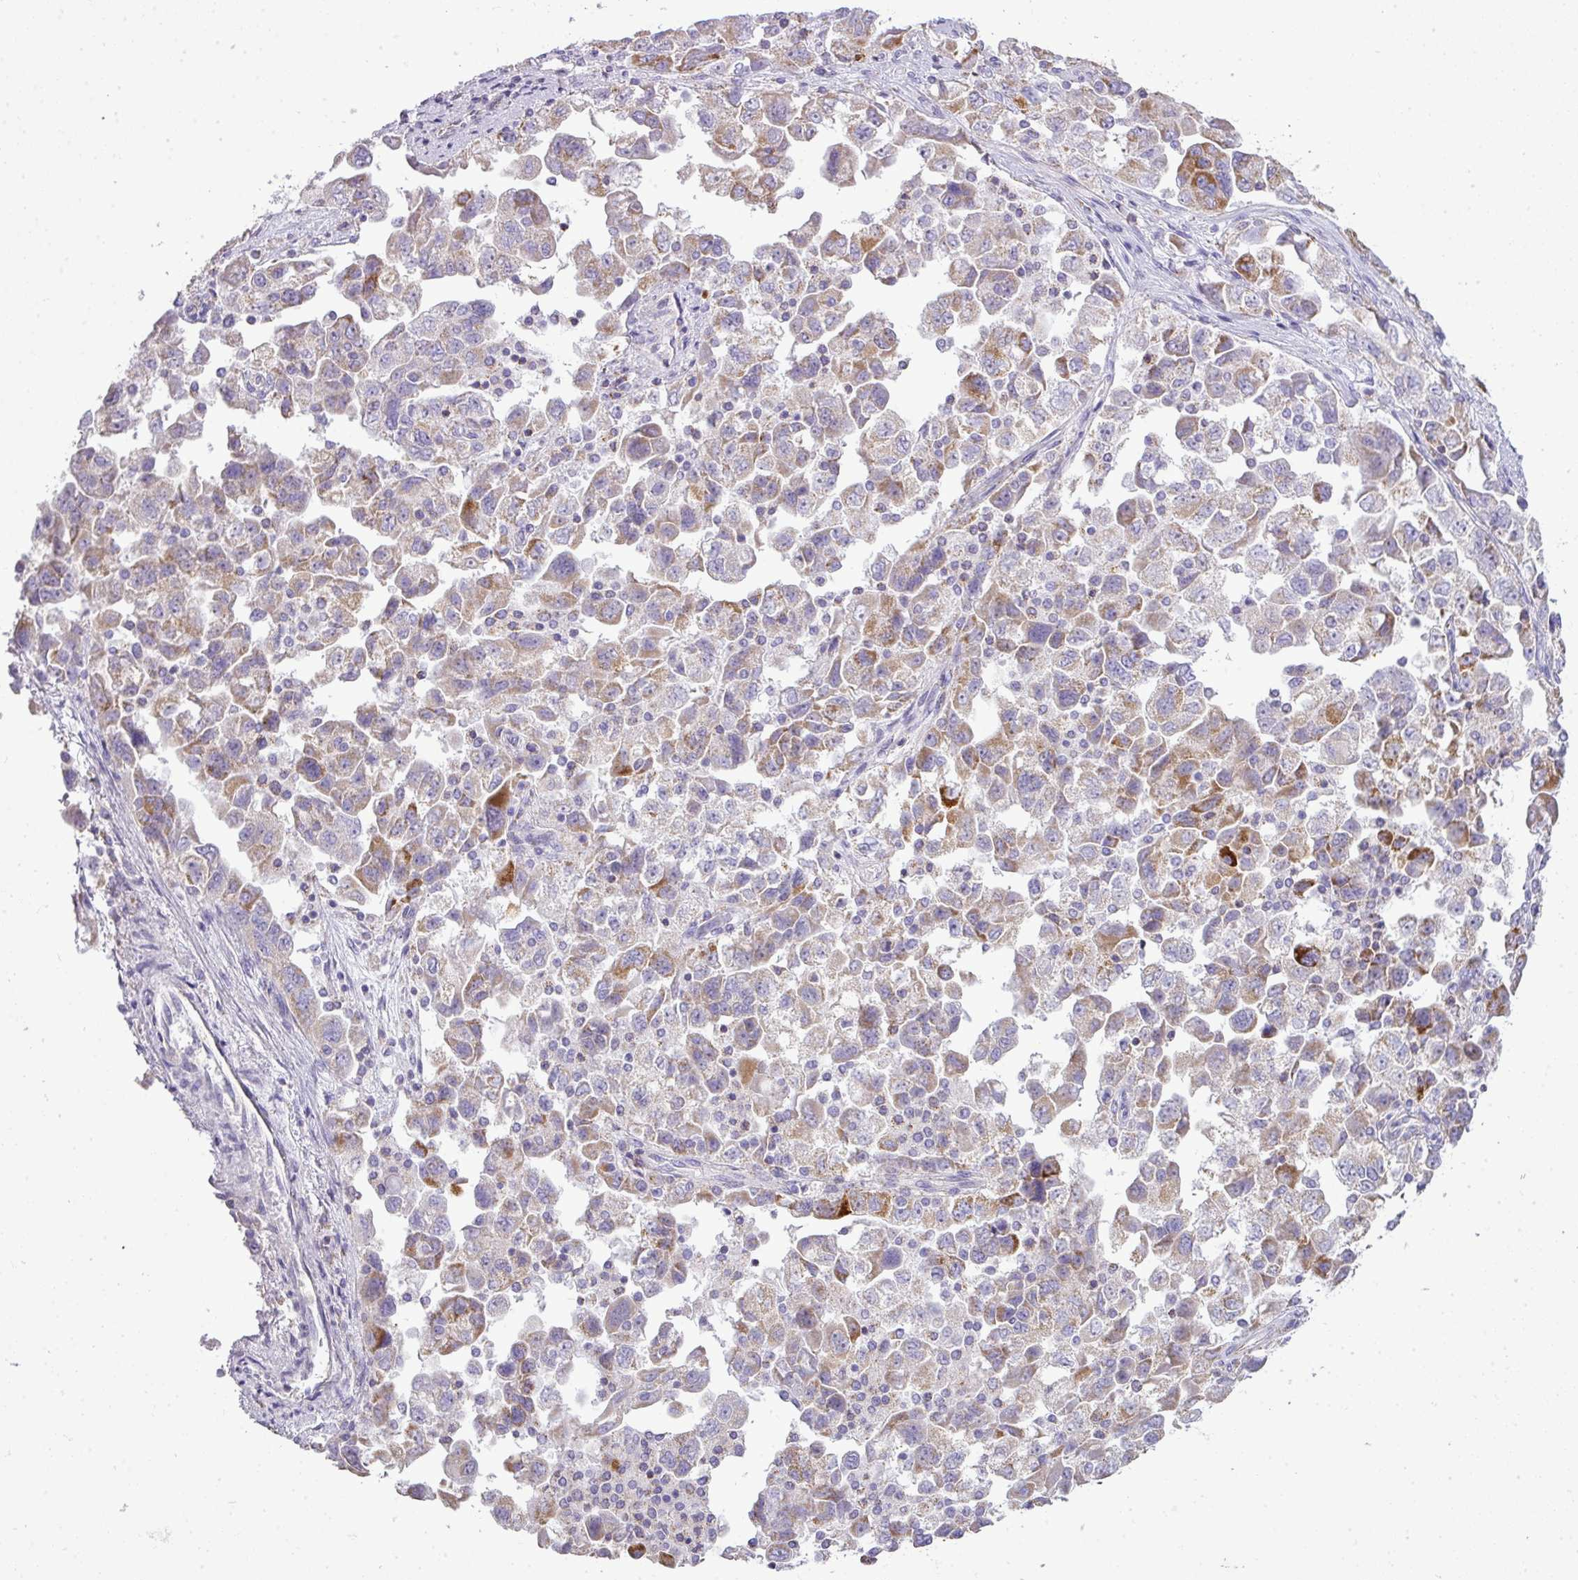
{"staining": {"intensity": "moderate", "quantity": "25%-75%", "location": "cytoplasmic/membranous"}, "tissue": "ovarian cancer", "cell_type": "Tumor cells", "image_type": "cancer", "snomed": [{"axis": "morphology", "description": "Carcinoma, NOS"}, {"axis": "morphology", "description": "Cystadenocarcinoma, serous, NOS"}, {"axis": "topography", "description": "Ovary"}], "caption": "The histopathology image demonstrates staining of serous cystadenocarcinoma (ovarian), revealing moderate cytoplasmic/membranous protein expression (brown color) within tumor cells. (DAB (3,3'-diaminobenzidine) IHC with brightfield microscopy, high magnification).", "gene": "ZNF81", "patient": {"sex": "female", "age": 69}}